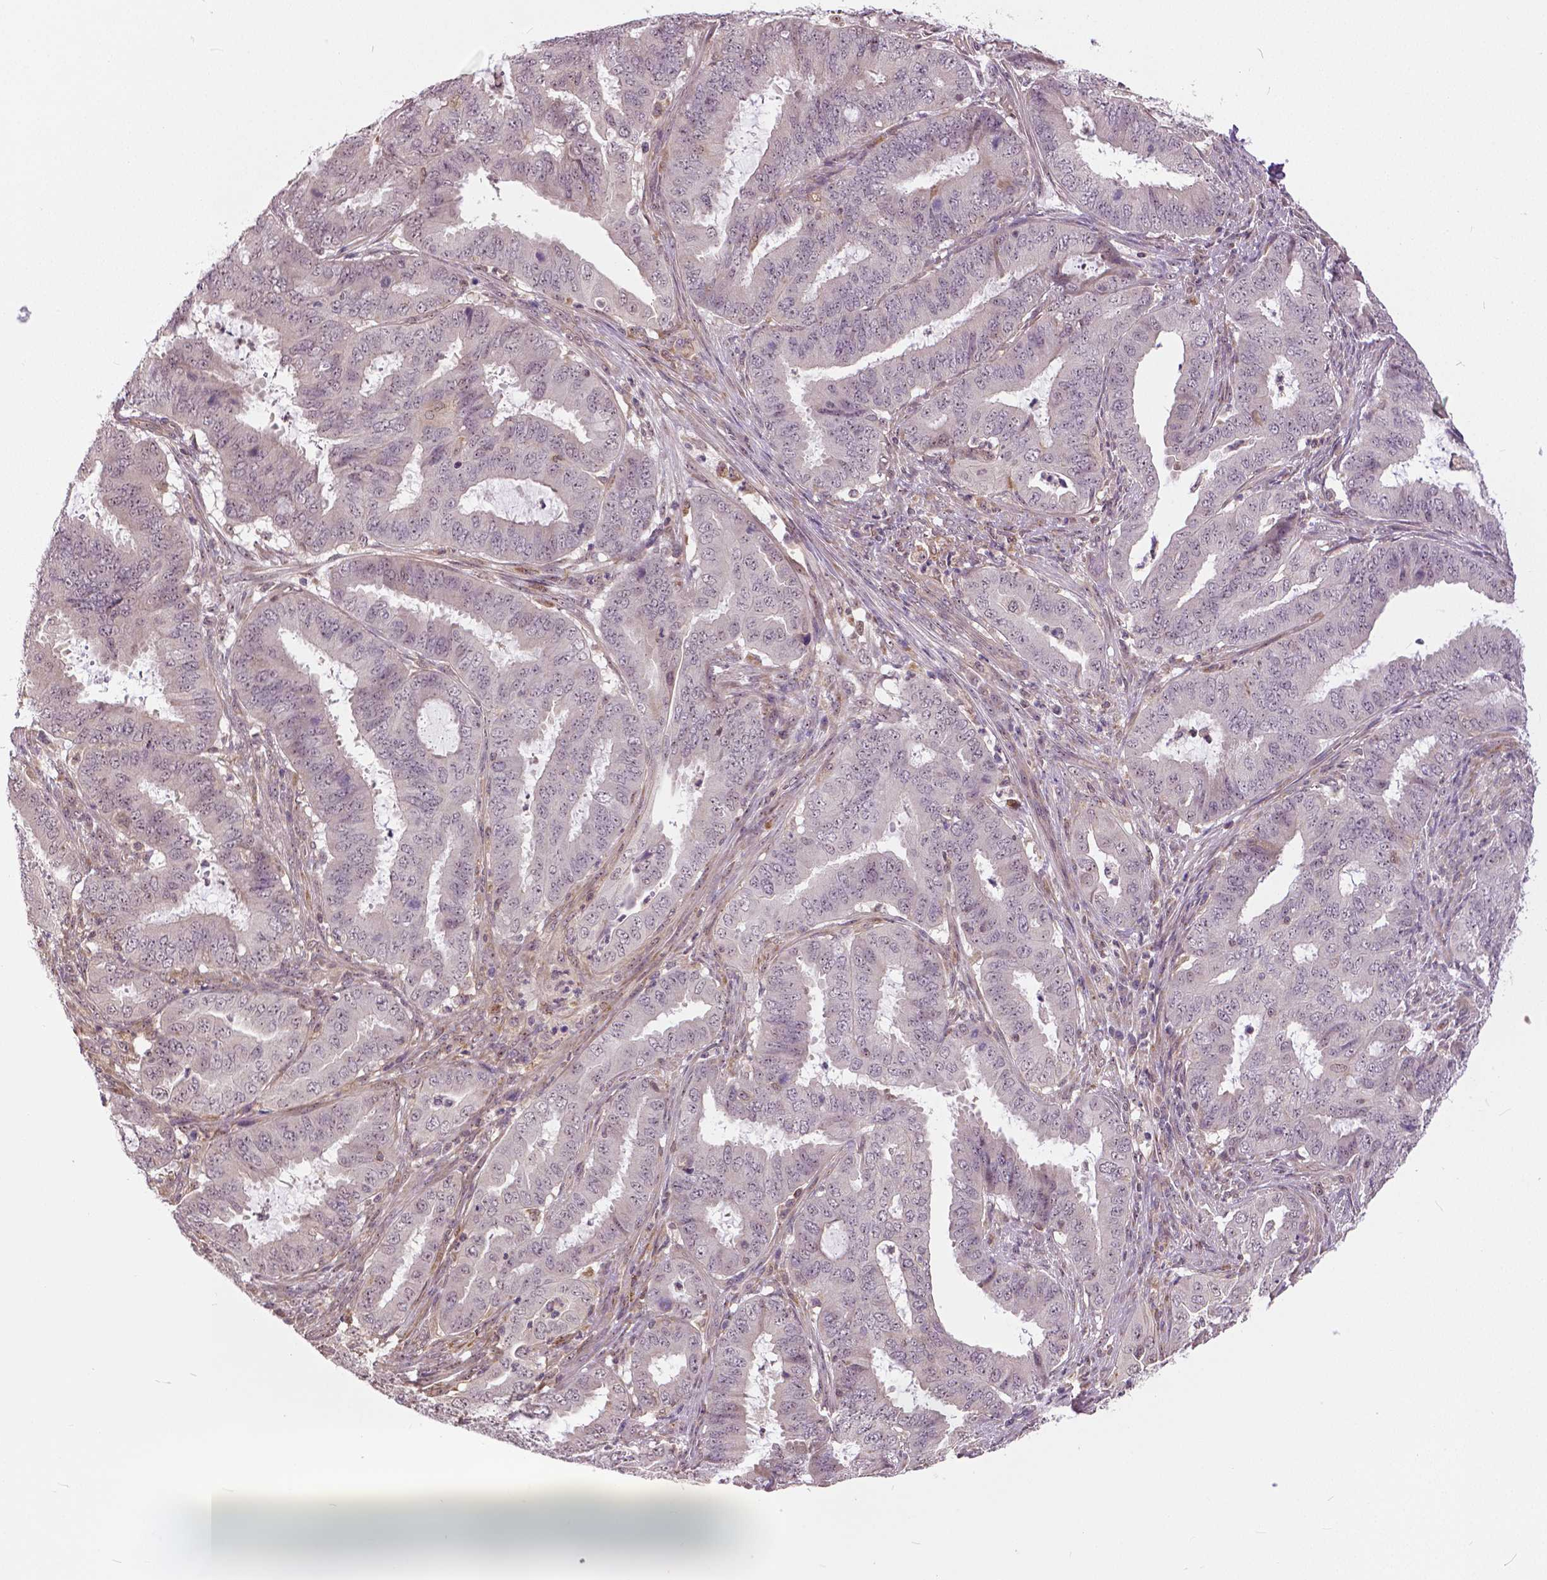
{"staining": {"intensity": "negative", "quantity": "none", "location": "none"}, "tissue": "endometrial cancer", "cell_type": "Tumor cells", "image_type": "cancer", "snomed": [{"axis": "morphology", "description": "Adenocarcinoma, NOS"}, {"axis": "topography", "description": "Endometrium"}], "caption": "DAB immunohistochemical staining of human adenocarcinoma (endometrial) exhibits no significant expression in tumor cells.", "gene": "ANXA13", "patient": {"sex": "female", "age": 51}}